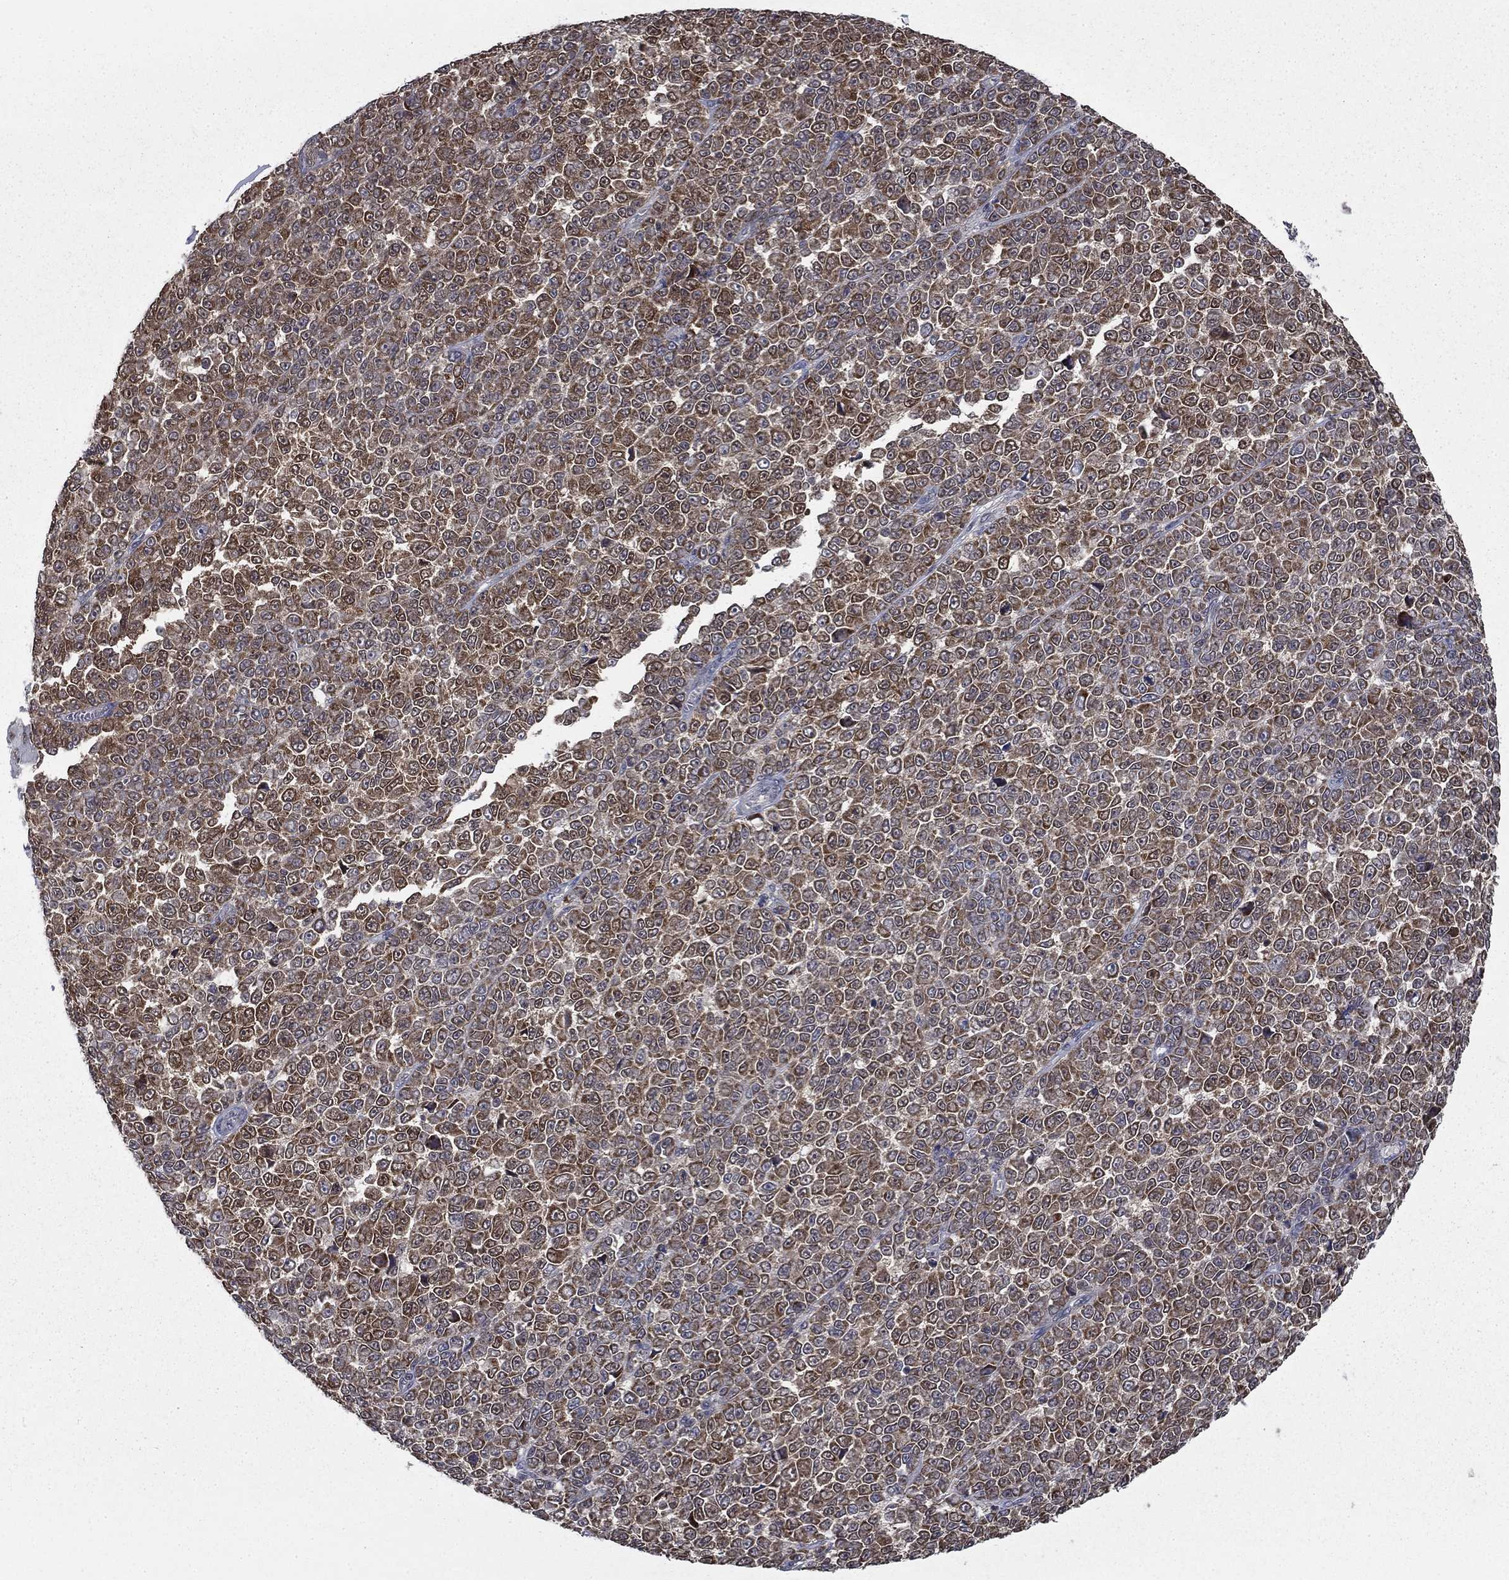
{"staining": {"intensity": "moderate", "quantity": "25%-75%", "location": "cytoplasmic/membranous"}, "tissue": "melanoma", "cell_type": "Tumor cells", "image_type": "cancer", "snomed": [{"axis": "morphology", "description": "Malignant melanoma, NOS"}, {"axis": "topography", "description": "Skin"}], "caption": "There is medium levels of moderate cytoplasmic/membranous expression in tumor cells of melanoma, as demonstrated by immunohistochemical staining (brown color).", "gene": "NIT2", "patient": {"sex": "female", "age": 95}}